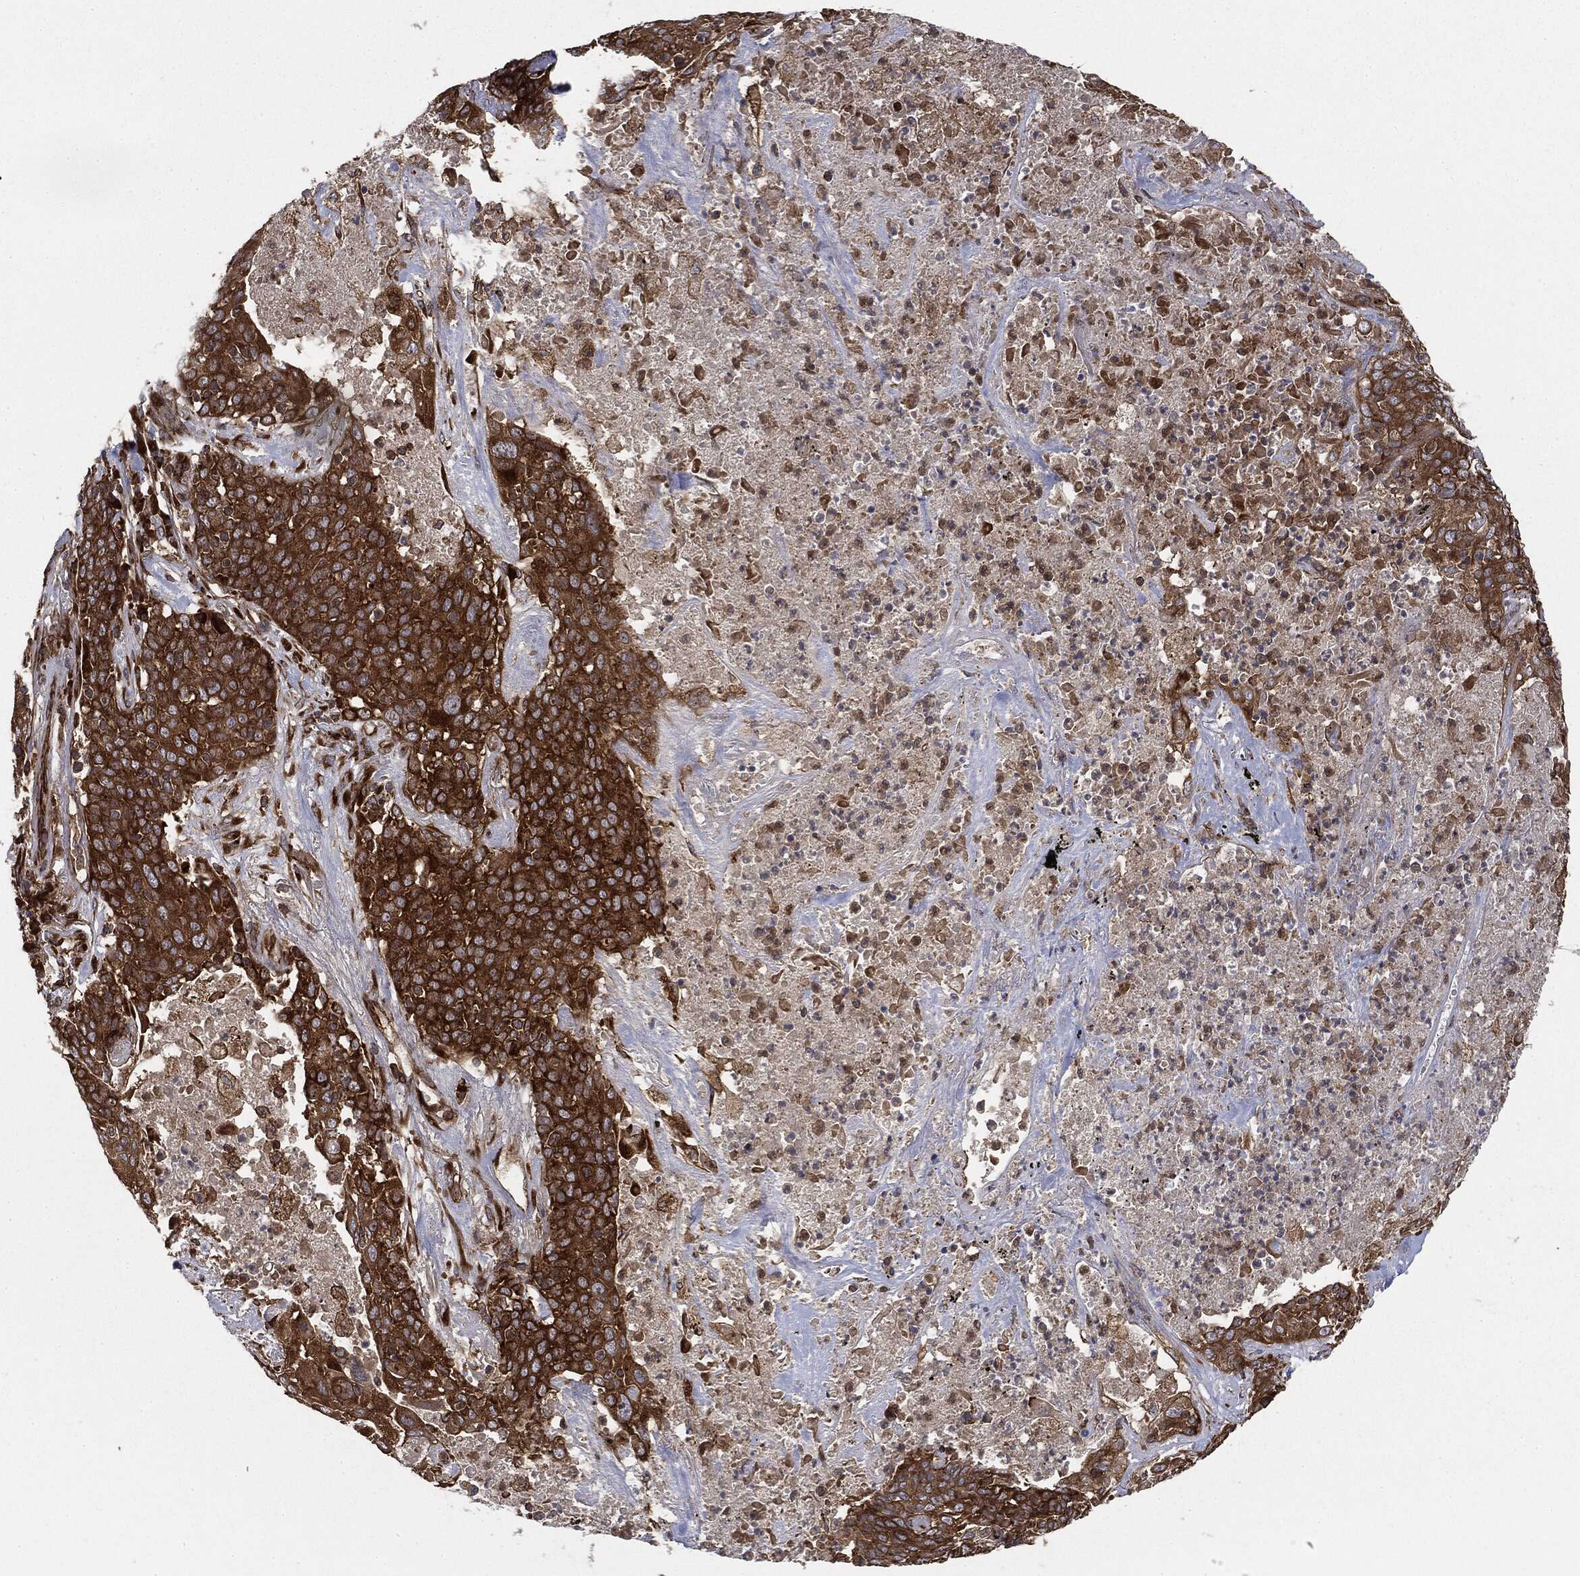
{"staining": {"intensity": "weak", "quantity": ">75%", "location": "cytoplasmic/membranous"}, "tissue": "lung cancer", "cell_type": "Tumor cells", "image_type": "cancer", "snomed": [{"axis": "morphology", "description": "Squamous cell carcinoma, NOS"}, {"axis": "topography", "description": "Lung"}], "caption": "Protein expression analysis of human lung squamous cell carcinoma reveals weak cytoplasmic/membranous positivity in about >75% of tumor cells.", "gene": "EIF2AK2", "patient": {"sex": "male", "age": 82}}